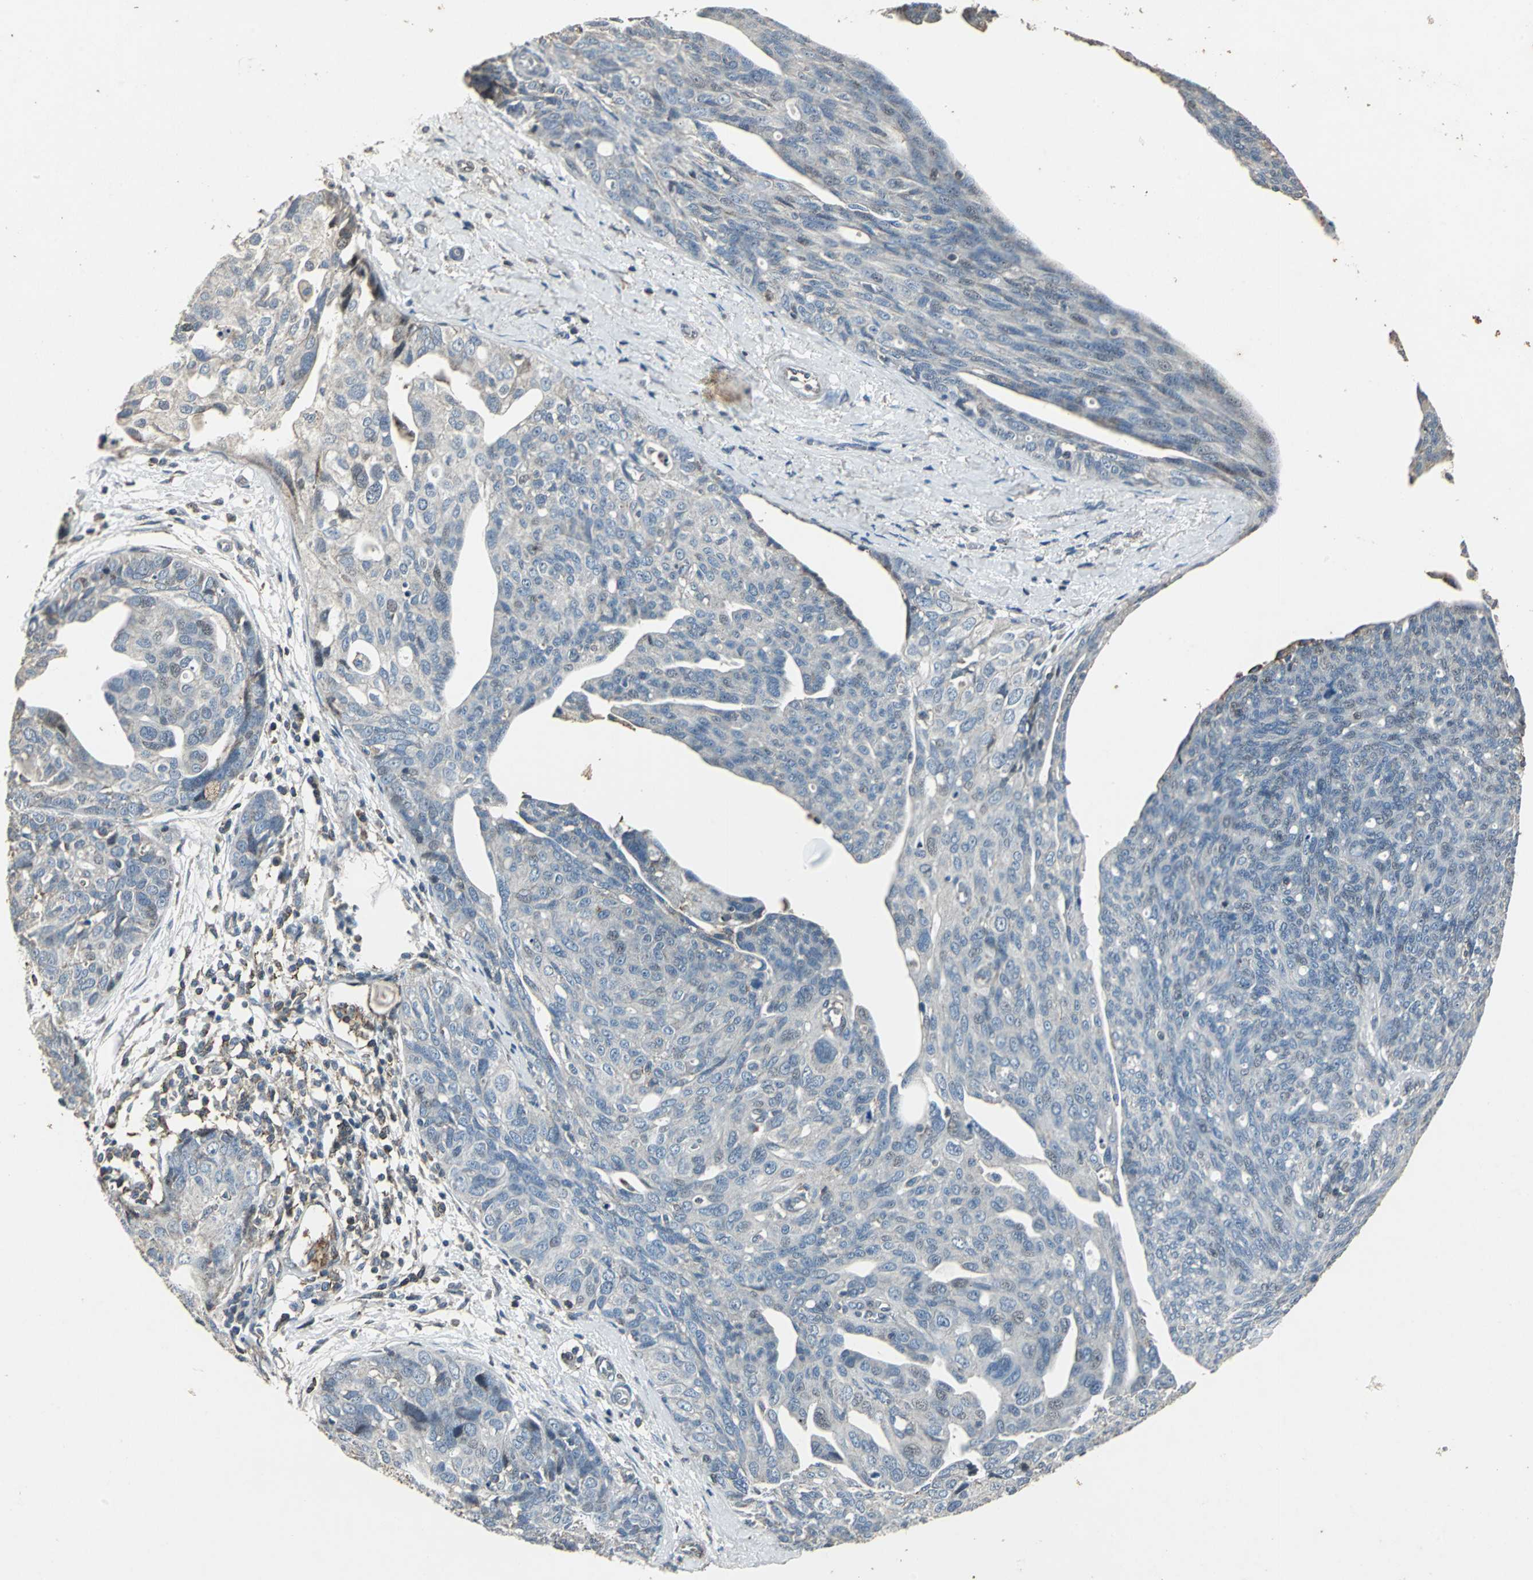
{"staining": {"intensity": "negative", "quantity": "none", "location": "none"}, "tissue": "ovarian cancer", "cell_type": "Tumor cells", "image_type": "cancer", "snomed": [{"axis": "morphology", "description": "Carcinoma, endometroid"}, {"axis": "topography", "description": "Ovary"}], "caption": "High power microscopy image of an IHC histopathology image of ovarian cancer, revealing no significant staining in tumor cells. (Immunohistochemistry (ihc), brightfield microscopy, high magnification).", "gene": "DNAJB4", "patient": {"sex": "female", "age": 60}}